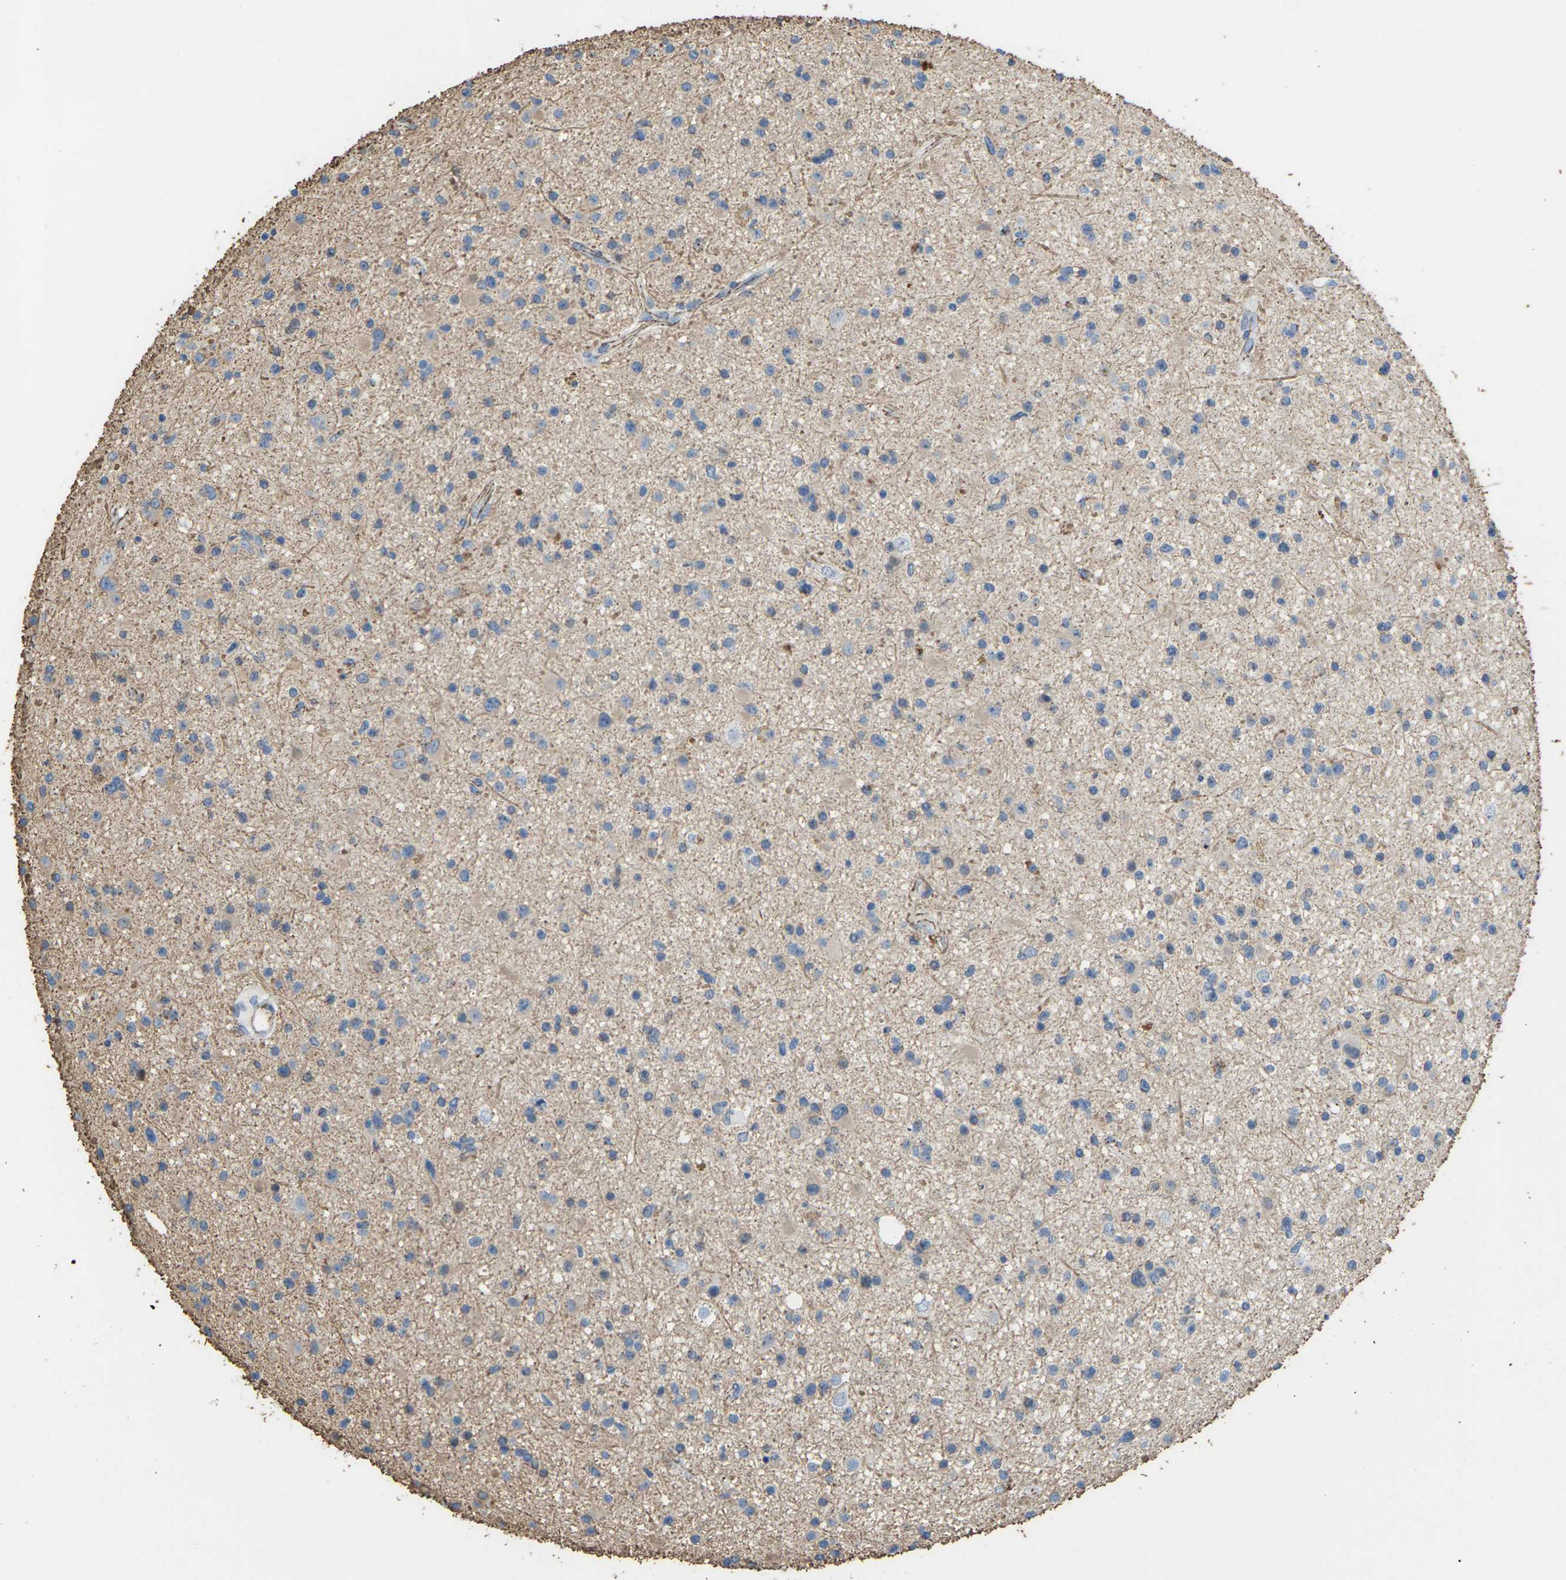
{"staining": {"intensity": "moderate", "quantity": "<25%", "location": "cytoplasmic/membranous"}, "tissue": "glioma", "cell_type": "Tumor cells", "image_type": "cancer", "snomed": [{"axis": "morphology", "description": "Glioma, malignant, High grade"}, {"axis": "topography", "description": "Brain"}], "caption": "Glioma was stained to show a protein in brown. There is low levels of moderate cytoplasmic/membranous expression in approximately <25% of tumor cells. The staining was performed using DAB (3,3'-diaminobenzidine), with brown indicating positive protein expression. Nuclei are stained blue with hematoxylin.", "gene": "CLDN3", "patient": {"sex": "male", "age": 33}}